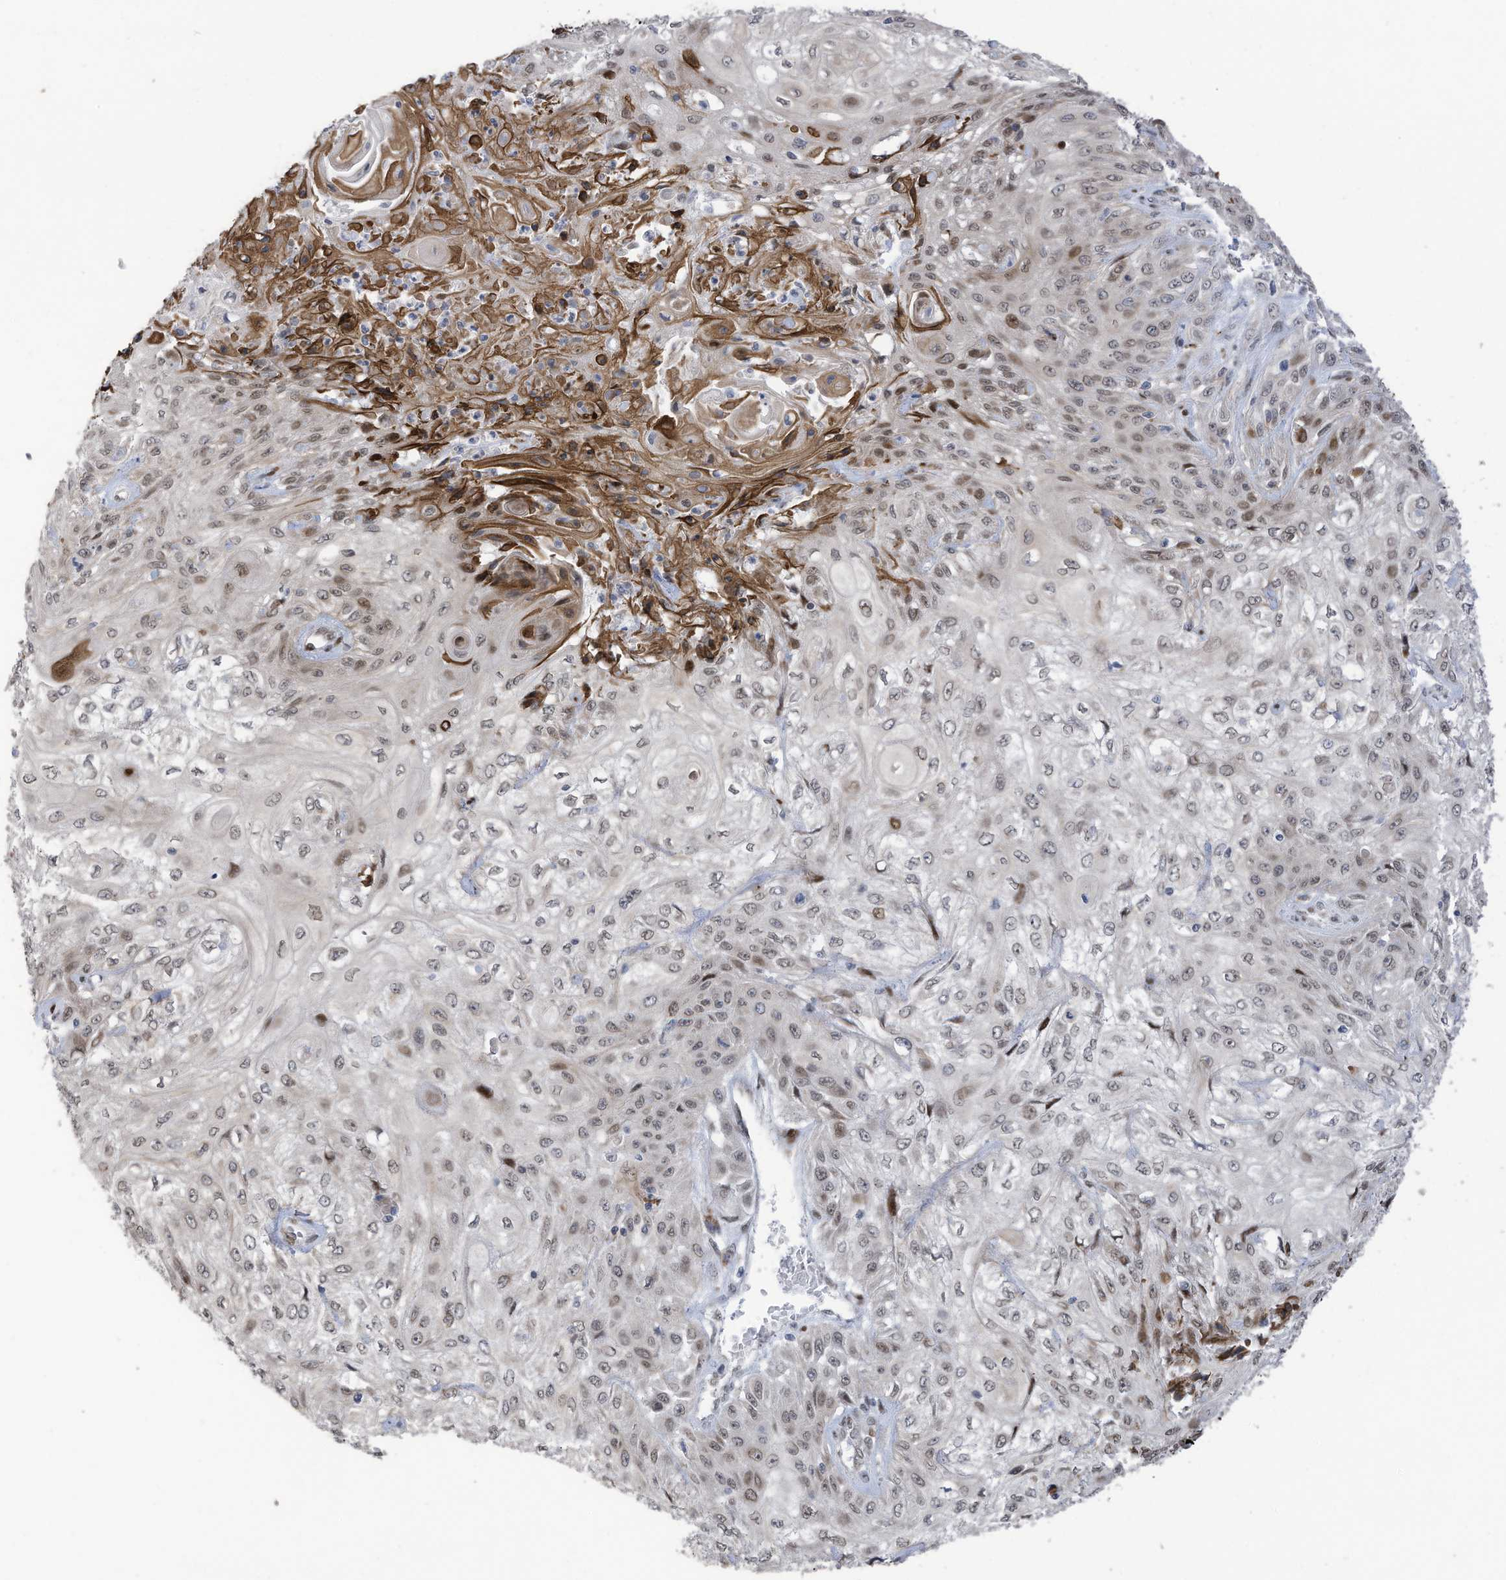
{"staining": {"intensity": "weak", "quantity": "25%-75%", "location": "nuclear"}, "tissue": "skin cancer", "cell_type": "Tumor cells", "image_type": "cancer", "snomed": [{"axis": "morphology", "description": "Squamous cell carcinoma, NOS"}, {"axis": "morphology", "description": "Squamous cell carcinoma, metastatic, NOS"}, {"axis": "topography", "description": "Skin"}, {"axis": "topography", "description": "Lymph node"}], "caption": "Immunohistochemical staining of skin cancer displays weak nuclear protein expression in about 25%-75% of tumor cells.", "gene": "RABL3", "patient": {"sex": "male", "age": 75}}